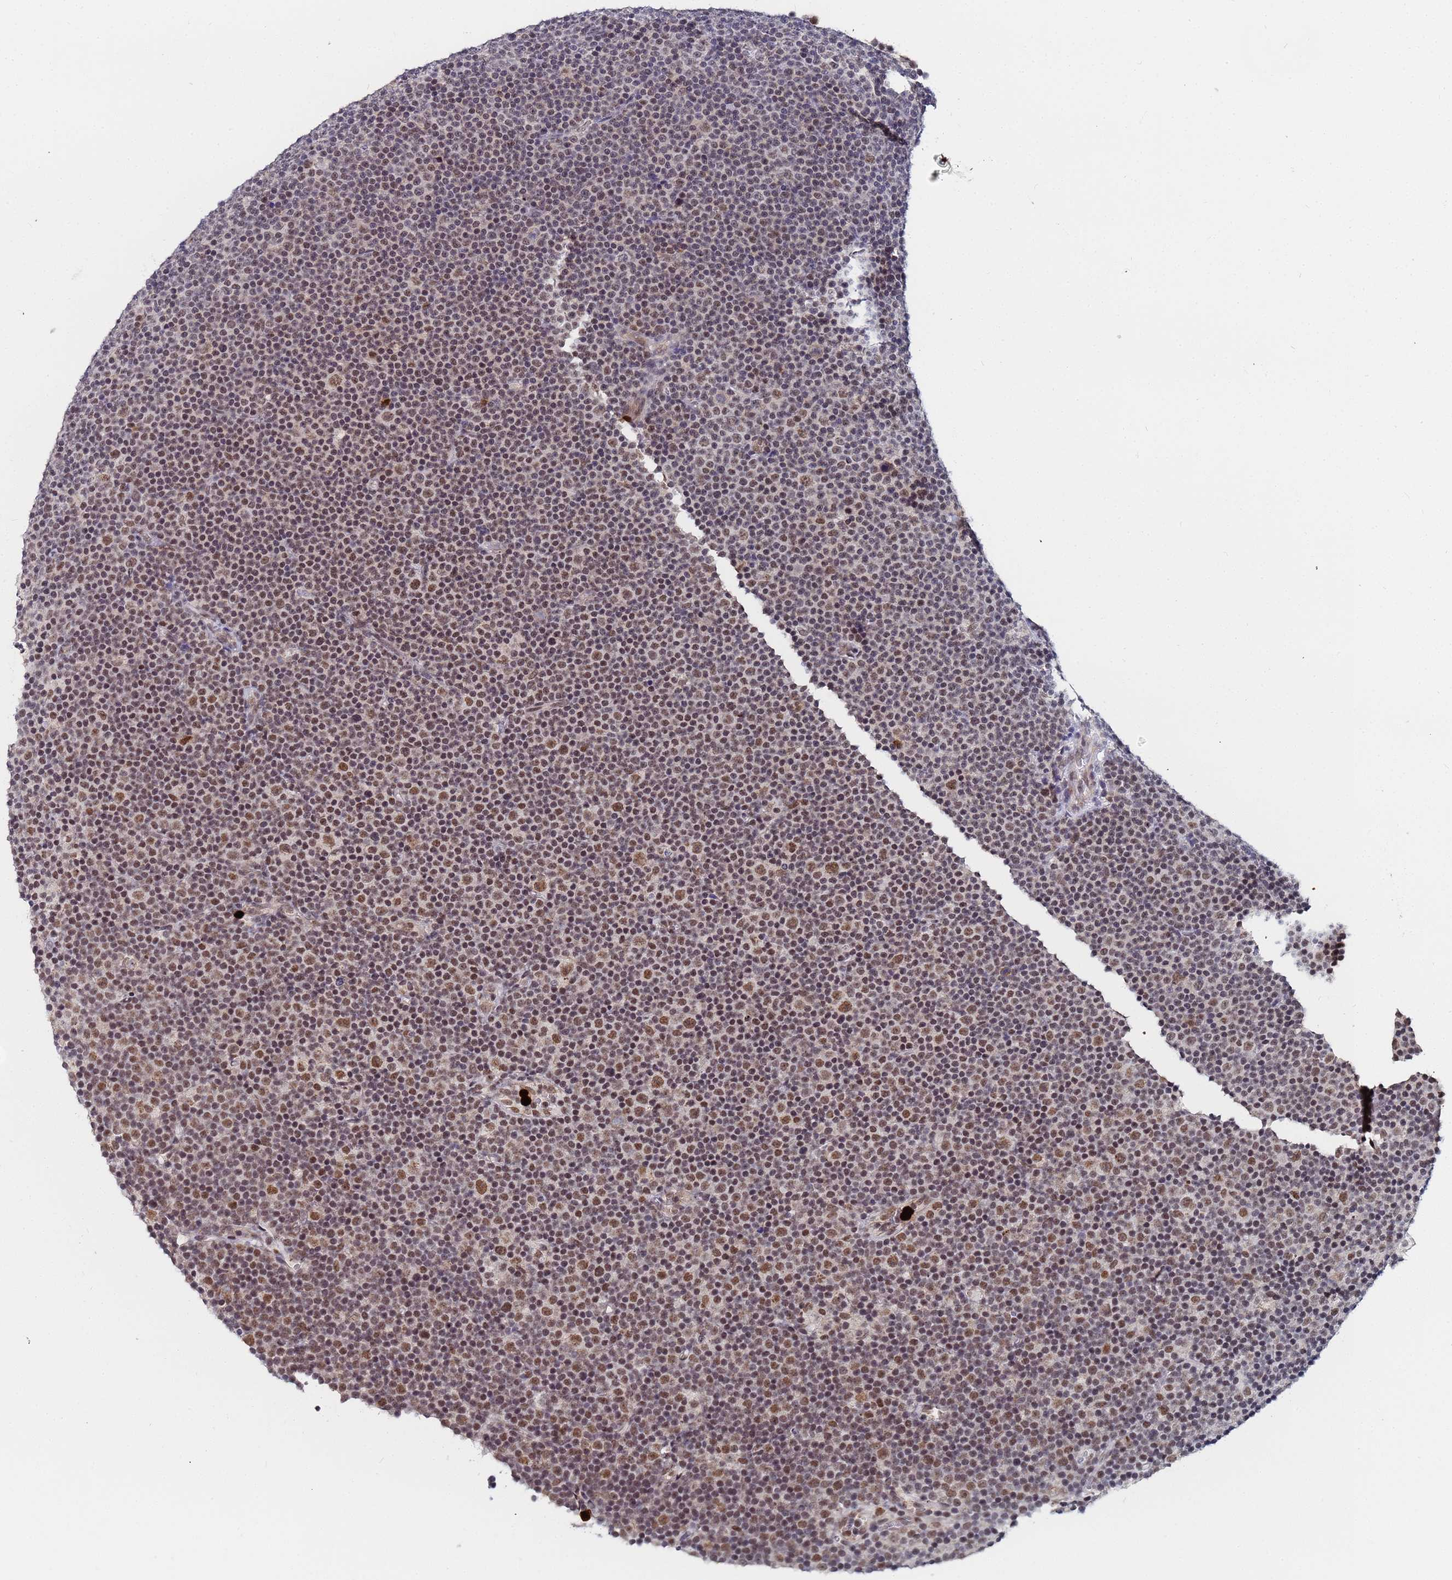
{"staining": {"intensity": "moderate", "quantity": "25%-75%", "location": "nuclear"}, "tissue": "lymphoma", "cell_type": "Tumor cells", "image_type": "cancer", "snomed": [{"axis": "morphology", "description": "Malignant lymphoma, non-Hodgkin's type, Low grade"}, {"axis": "topography", "description": "Lymph node"}], "caption": "An image of human malignant lymphoma, non-Hodgkin's type (low-grade) stained for a protein reveals moderate nuclear brown staining in tumor cells. Immunohistochemistry stains the protein of interest in brown and the nuclei are stained blue.", "gene": "MTCL1", "patient": {"sex": "female", "age": 67}}